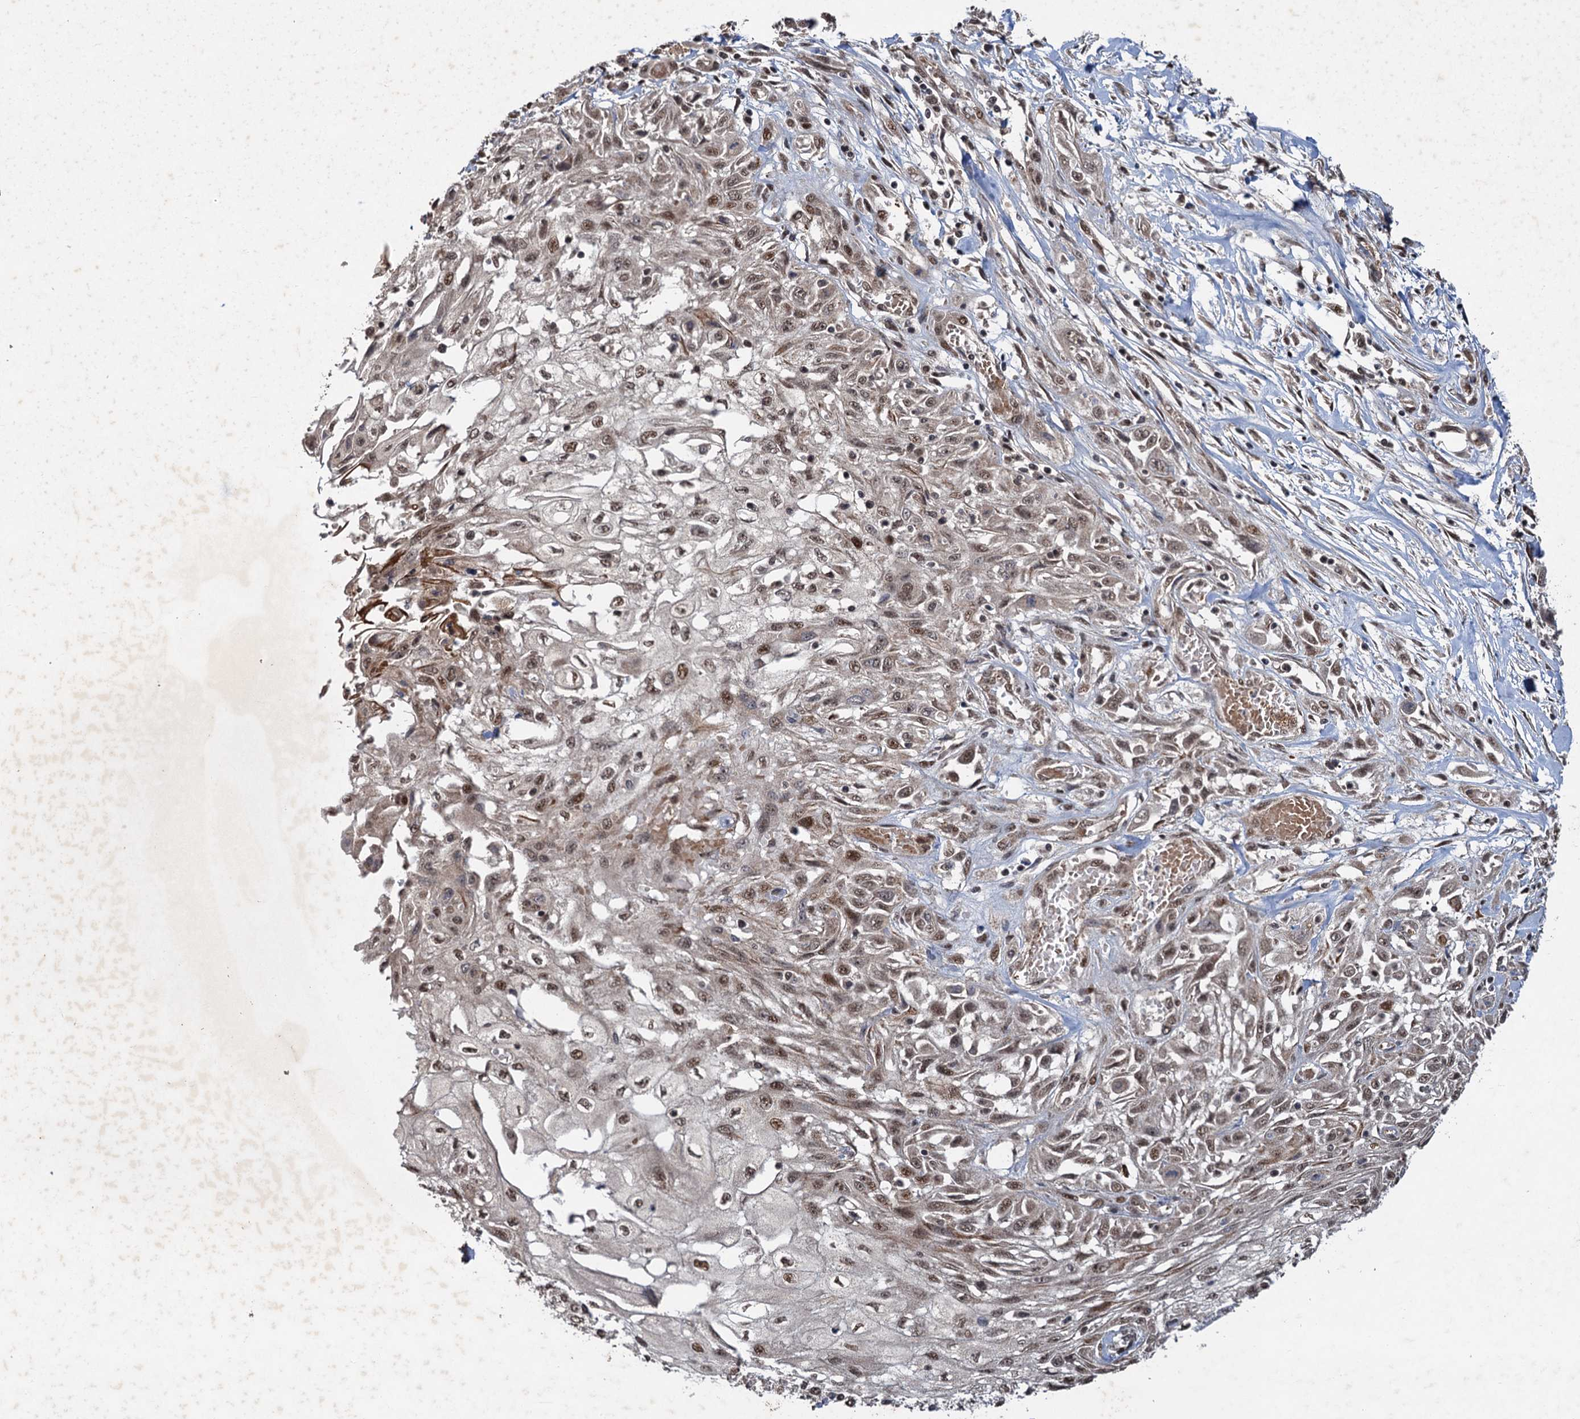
{"staining": {"intensity": "weak", "quantity": ">75%", "location": "nuclear"}, "tissue": "skin cancer", "cell_type": "Tumor cells", "image_type": "cancer", "snomed": [{"axis": "morphology", "description": "Squamous cell carcinoma, NOS"}, {"axis": "morphology", "description": "Squamous cell carcinoma, metastatic, NOS"}, {"axis": "topography", "description": "Skin"}, {"axis": "topography", "description": "Lymph node"}], "caption": "A high-resolution photomicrograph shows immunohistochemistry (IHC) staining of skin cancer, which displays weak nuclear positivity in about >75% of tumor cells.", "gene": "REP15", "patient": {"sex": "male", "age": 75}}